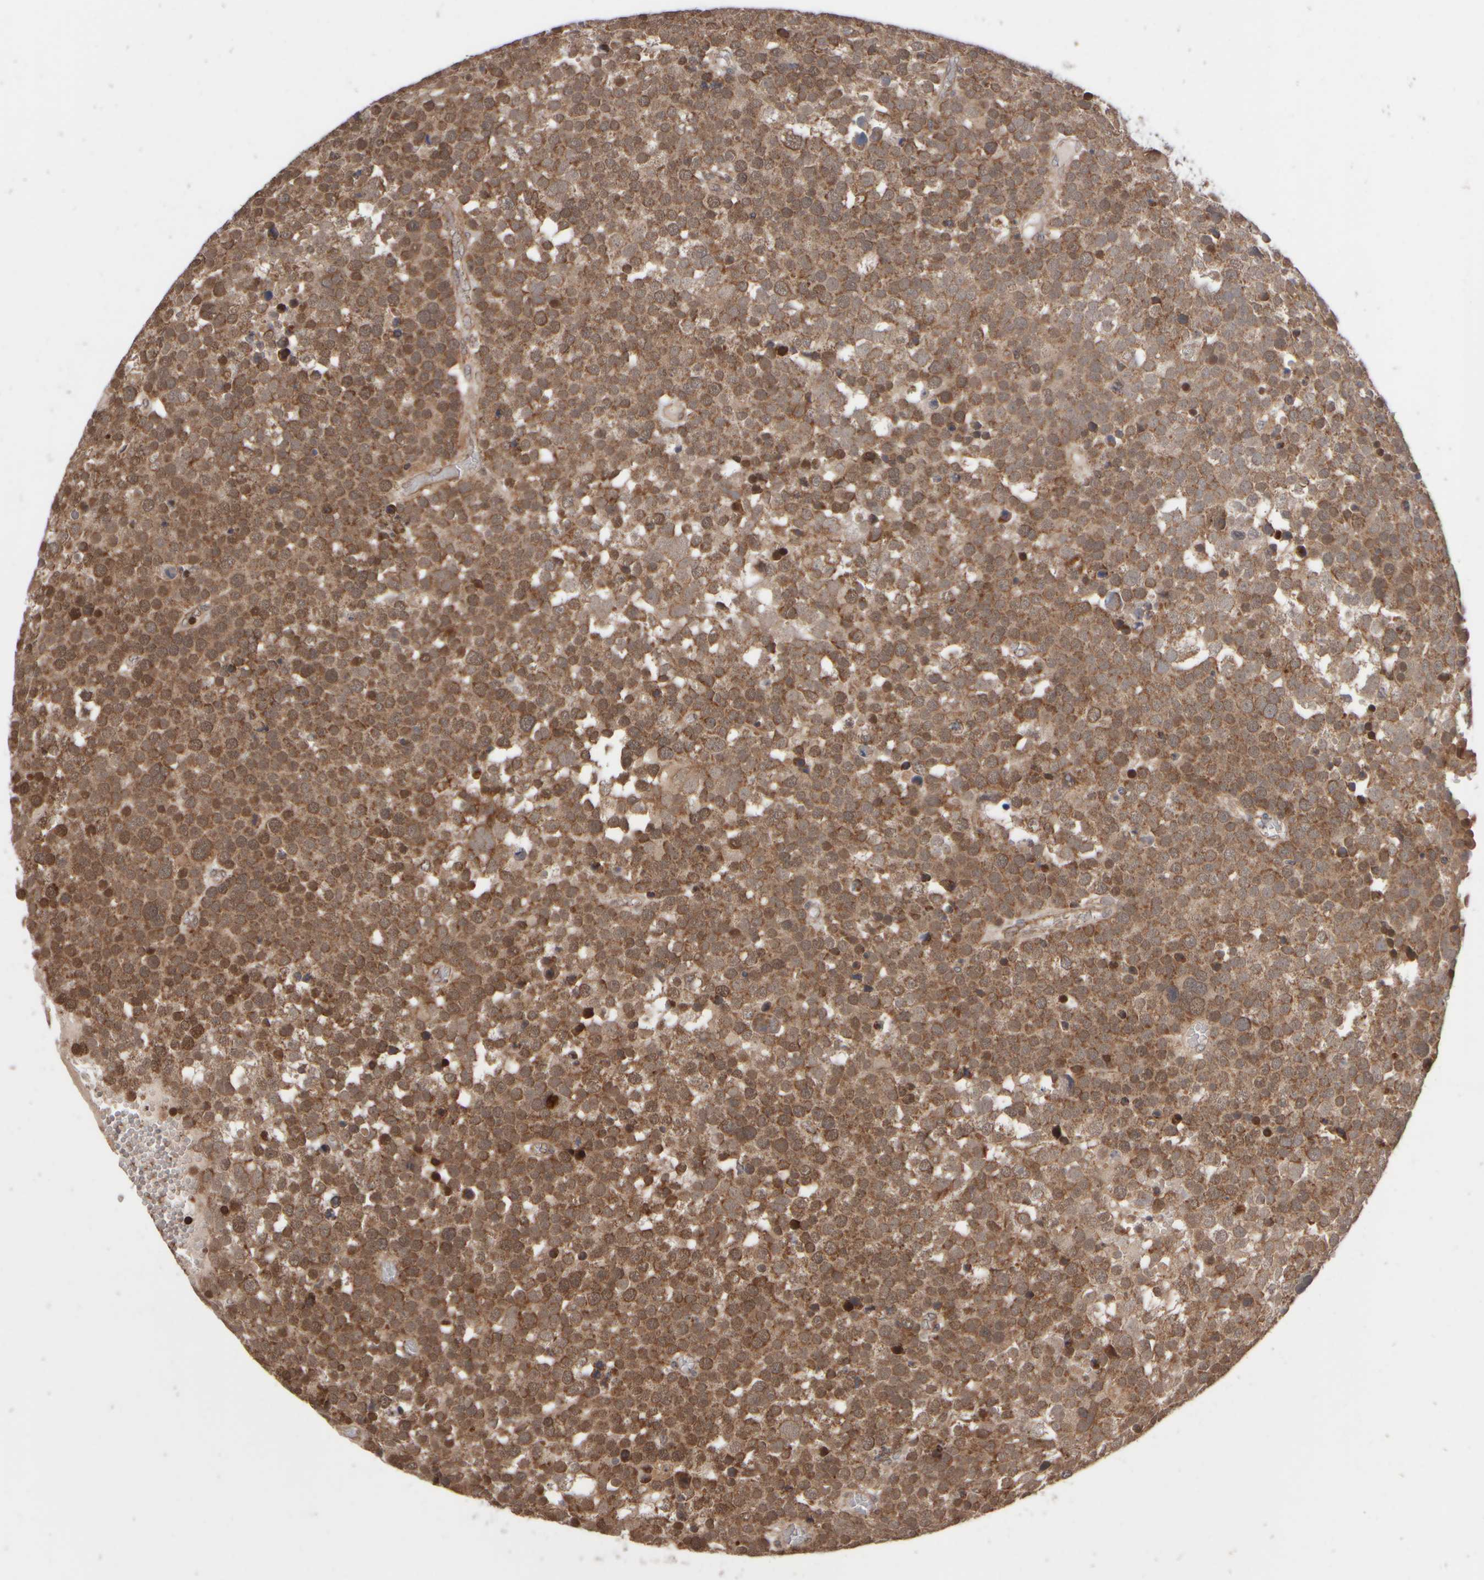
{"staining": {"intensity": "moderate", "quantity": ">75%", "location": "cytoplasmic/membranous,nuclear"}, "tissue": "testis cancer", "cell_type": "Tumor cells", "image_type": "cancer", "snomed": [{"axis": "morphology", "description": "Seminoma, NOS"}, {"axis": "topography", "description": "Testis"}], "caption": "Brown immunohistochemical staining in testis seminoma demonstrates moderate cytoplasmic/membranous and nuclear staining in approximately >75% of tumor cells. The staining was performed using DAB (3,3'-diaminobenzidine) to visualize the protein expression in brown, while the nuclei were stained in blue with hematoxylin (Magnification: 20x).", "gene": "ABHD11", "patient": {"sex": "male", "age": 71}}